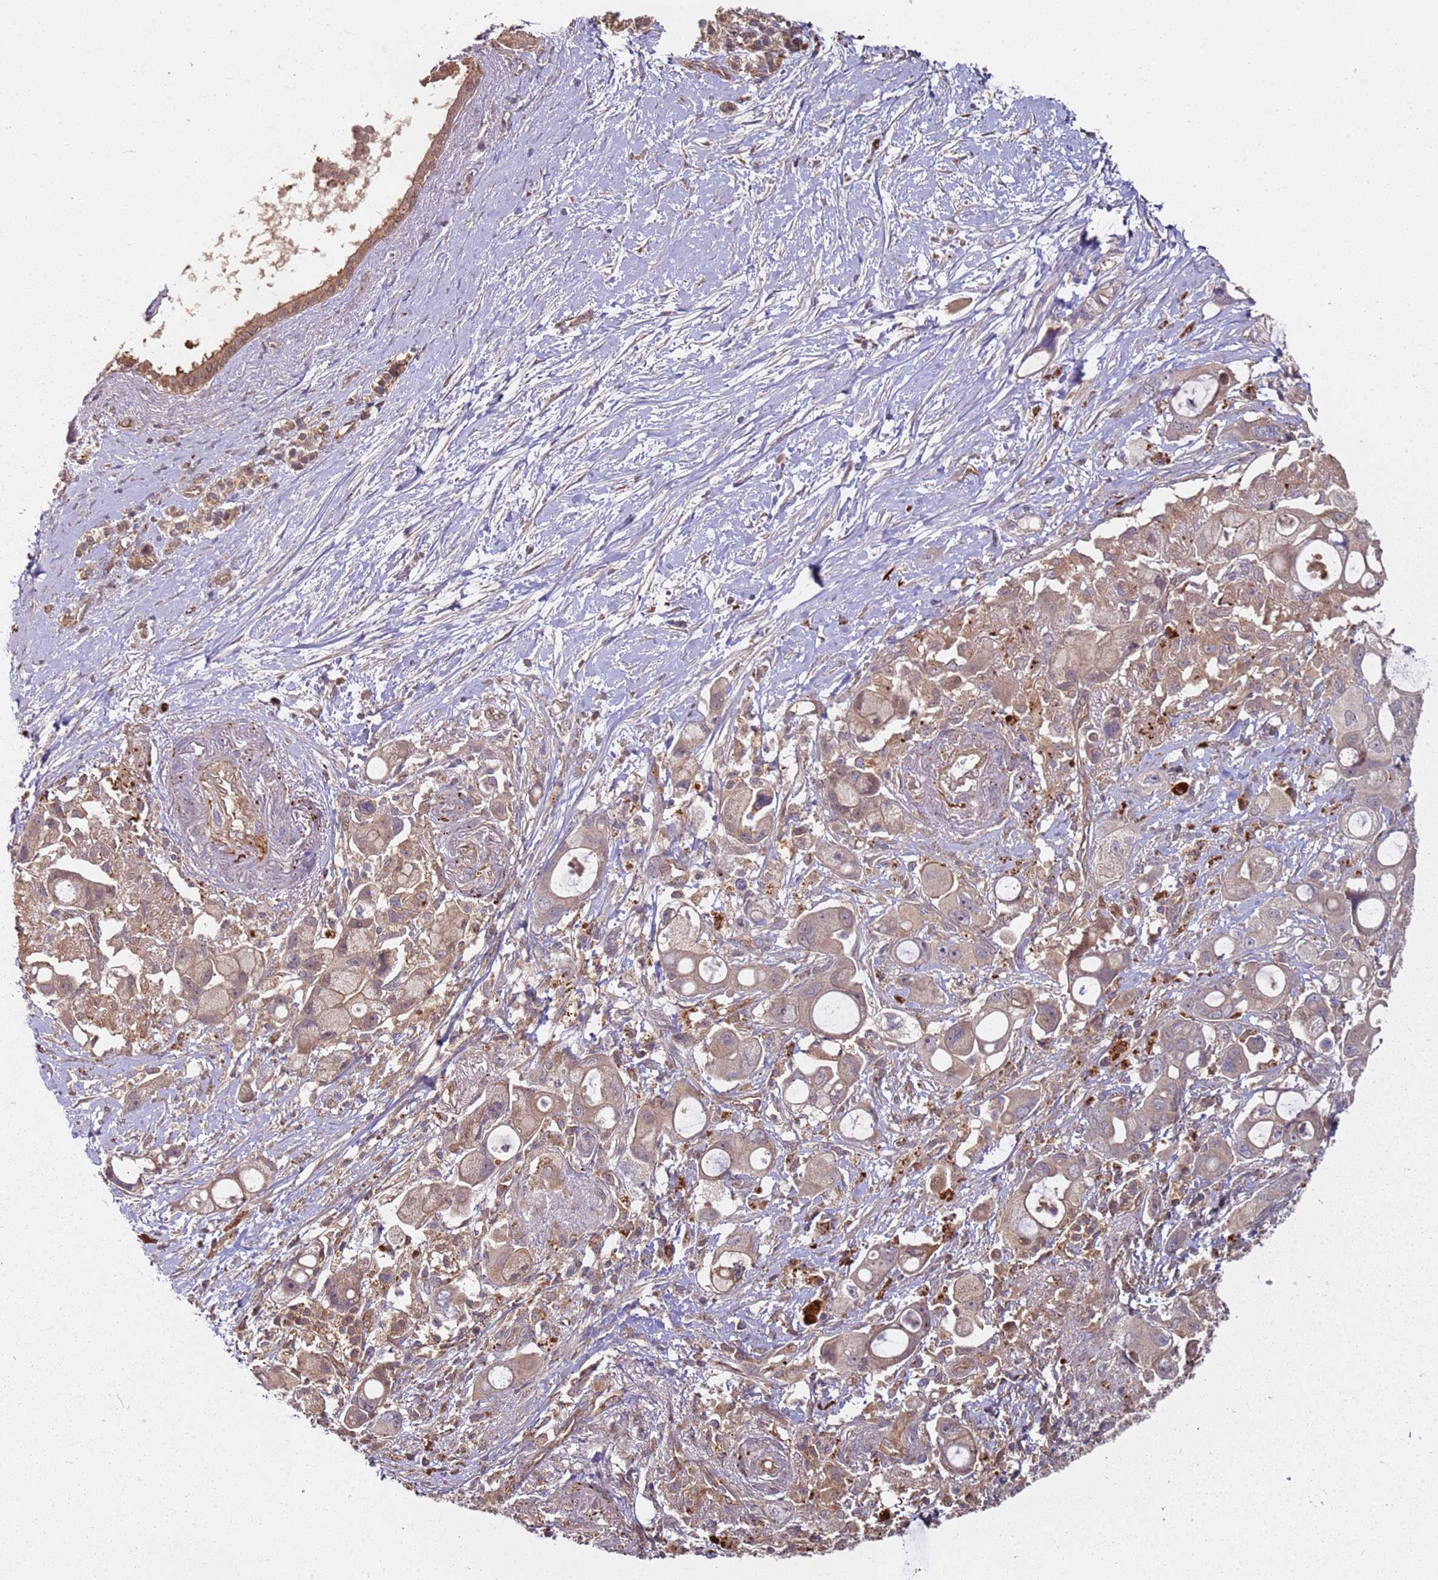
{"staining": {"intensity": "weak", "quantity": "25%-75%", "location": "cytoplasmic/membranous"}, "tissue": "pancreatic cancer", "cell_type": "Tumor cells", "image_type": "cancer", "snomed": [{"axis": "morphology", "description": "Adenocarcinoma, NOS"}, {"axis": "topography", "description": "Pancreas"}], "caption": "Protein expression analysis of pancreatic adenocarcinoma reveals weak cytoplasmic/membranous positivity in approximately 25%-75% of tumor cells.", "gene": "SCGB2B2", "patient": {"sex": "male", "age": 68}}